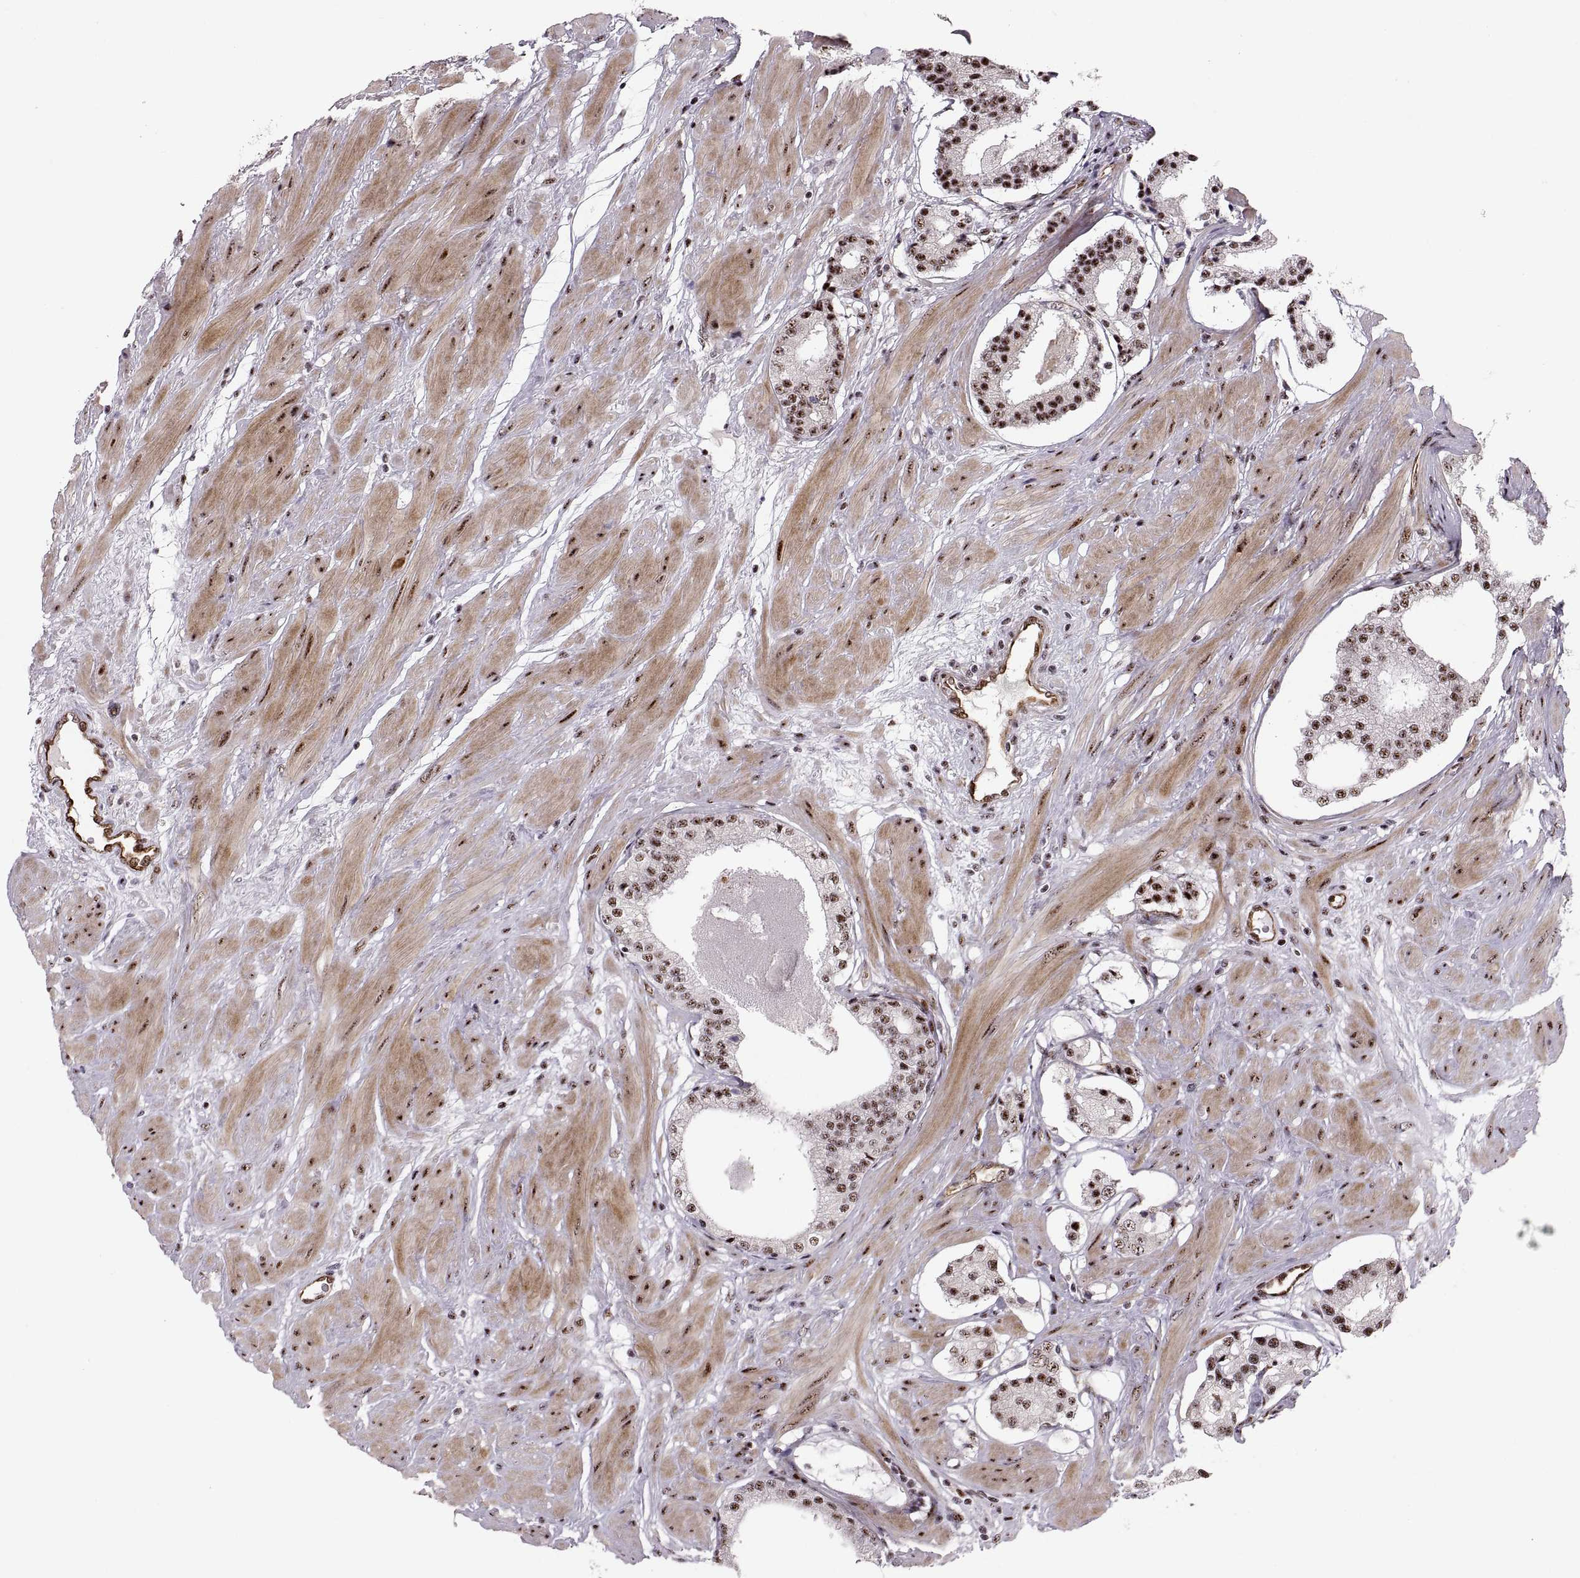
{"staining": {"intensity": "strong", "quantity": ">75%", "location": "nuclear"}, "tissue": "prostate cancer", "cell_type": "Tumor cells", "image_type": "cancer", "snomed": [{"axis": "morphology", "description": "Adenocarcinoma, Low grade"}, {"axis": "topography", "description": "Prostate"}], "caption": "Approximately >75% of tumor cells in adenocarcinoma (low-grade) (prostate) show strong nuclear protein expression as visualized by brown immunohistochemical staining.", "gene": "ZCCHC17", "patient": {"sex": "male", "age": 60}}